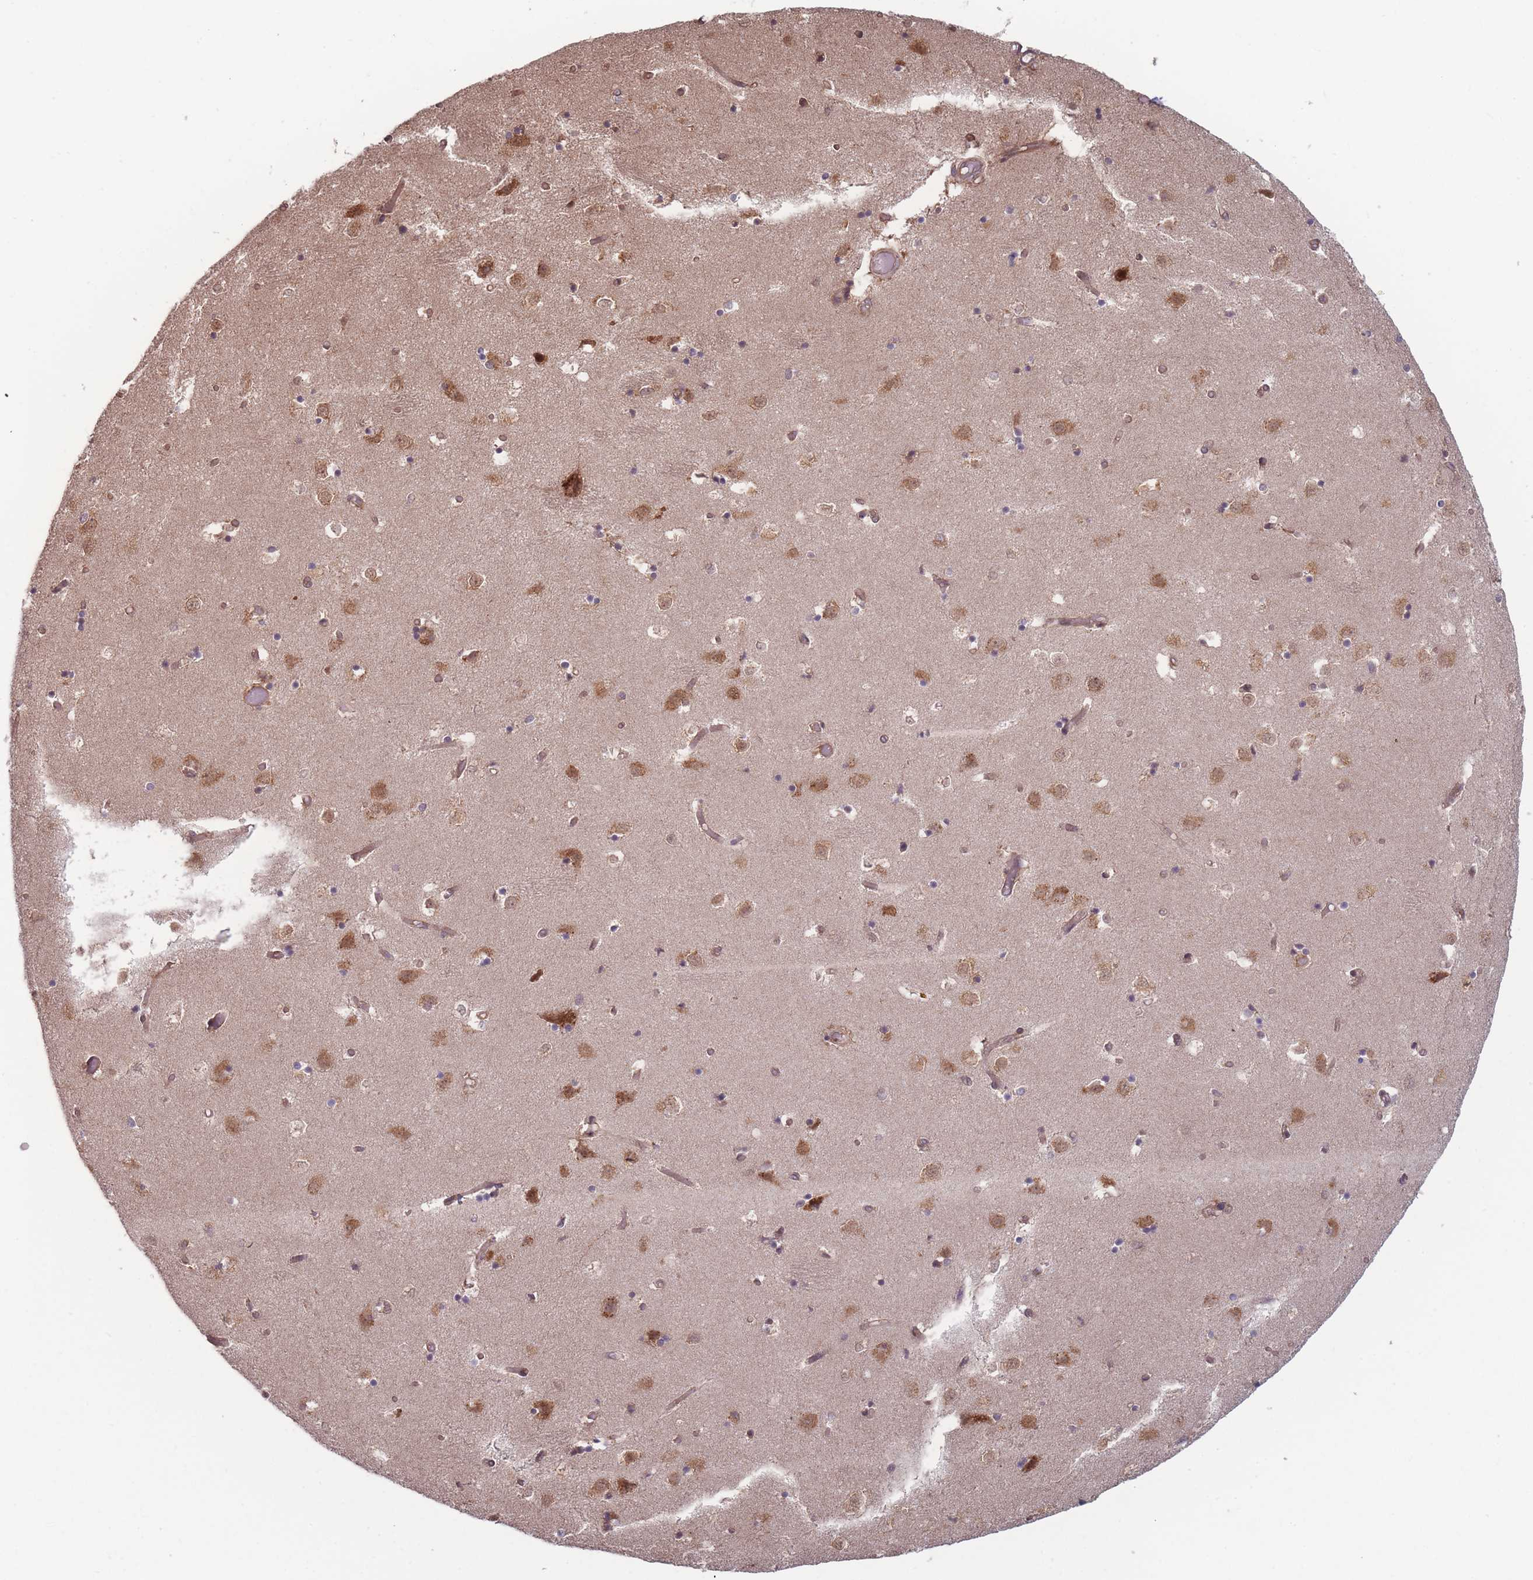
{"staining": {"intensity": "moderate", "quantity": "<25%", "location": "cytoplasmic/membranous"}, "tissue": "caudate", "cell_type": "Glial cells", "image_type": "normal", "snomed": [{"axis": "morphology", "description": "Normal tissue, NOS"}, {"axis": "topography", "description": "Lateral ventricle wall"}], "caption": "An image showing moderate cytoplasmic/membranous positivity in approximately <25% of glial cells in unremarkable caudate, as visualized by brown immunohistochemical staining.", "gene": "RPS18", "patient": {"sex": "female", "age": 52}}